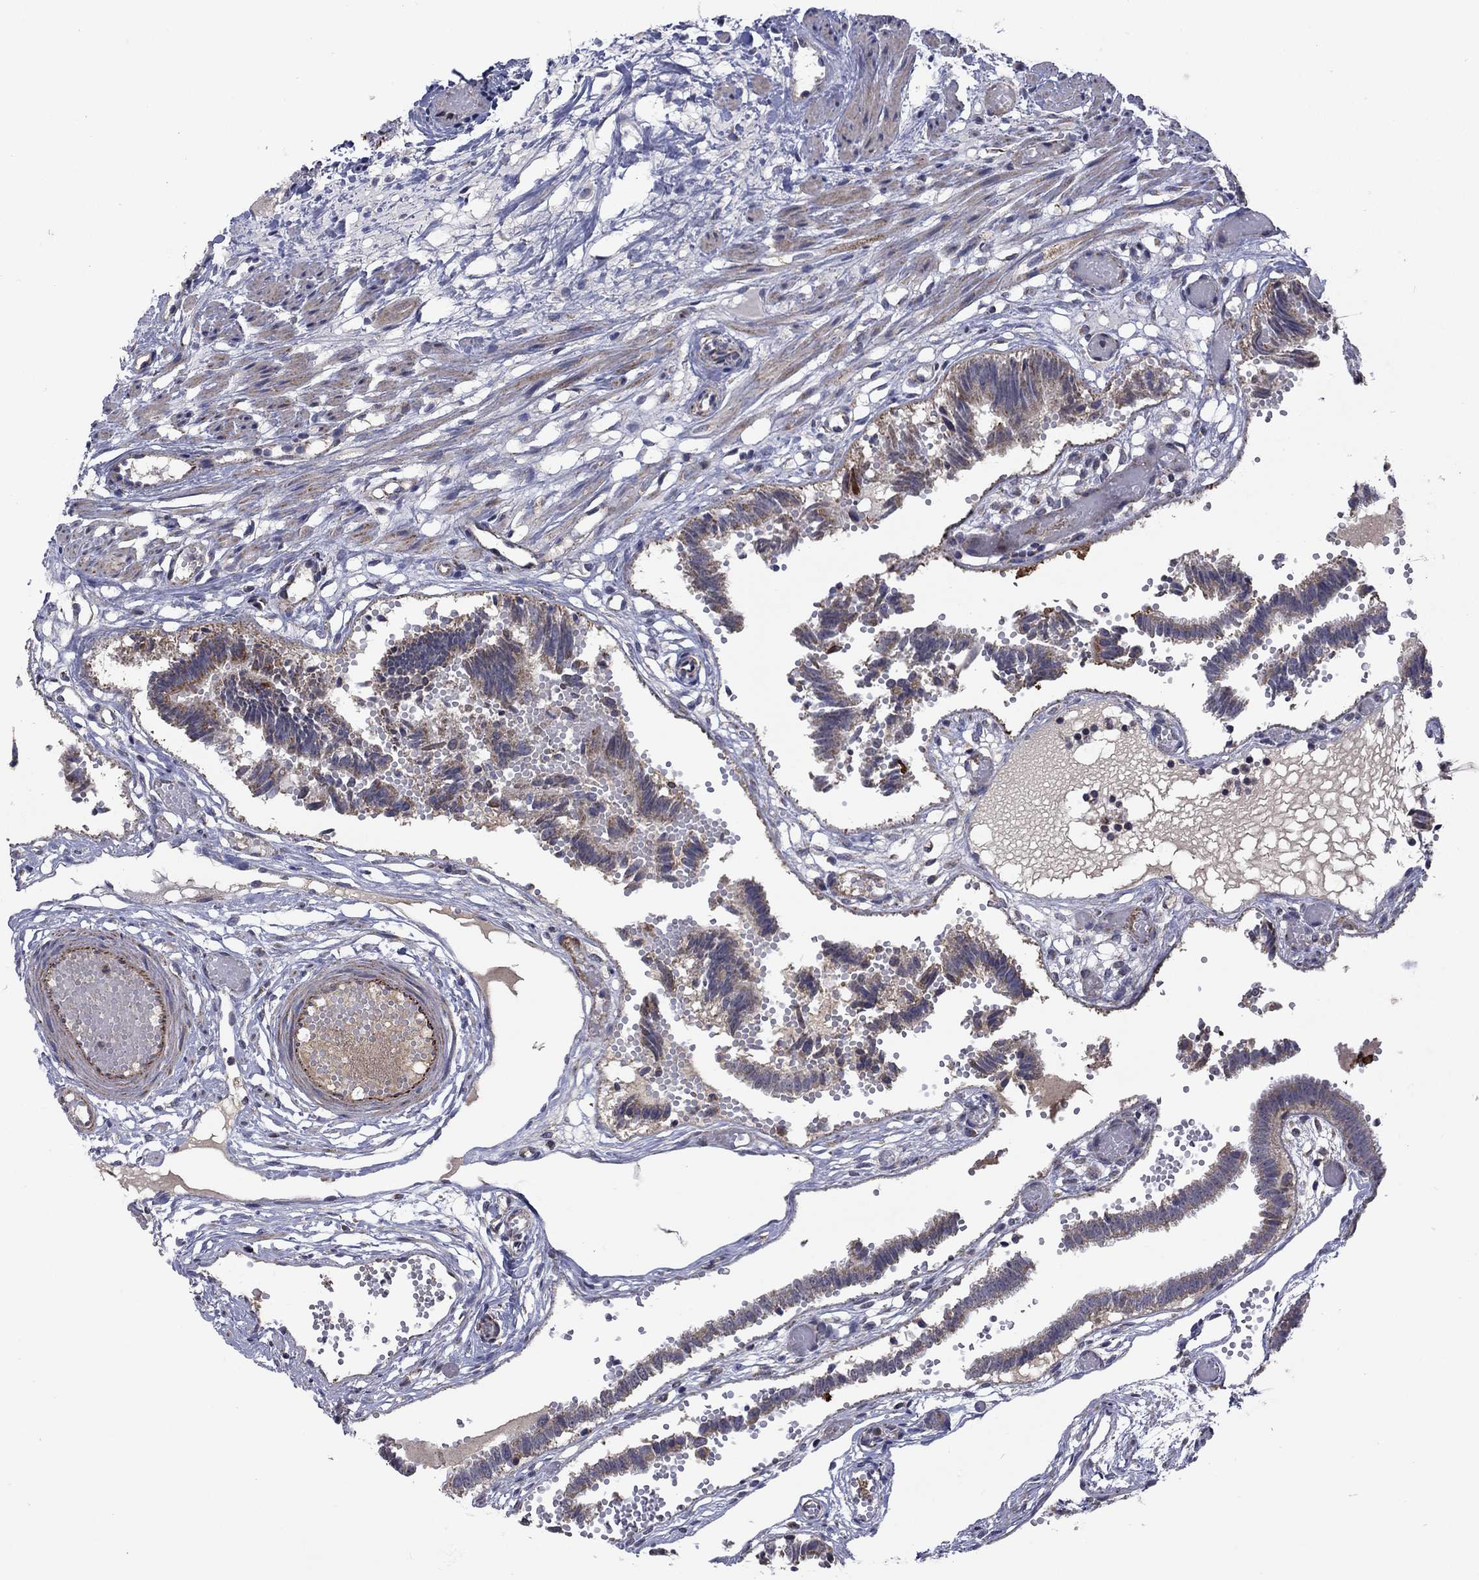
{"staining": {"intensity": "weak", "quantity": "<25%", "location": "cytoplasmic/membranous"}, "tissue": "fallopian tube", "cell_type": "Glandular cells", "image_type": "normal", "snomed": [{"axis": "morphology", "description": "Normal tissue, NOS"}, {"axis": "topography", "description": "Fallopian tube"}], "caption": "High magnification brightfield microscopy of benign fallopian tube stained with DAB (3,3'-diaminobenzidine) (brown) and counterstained with hematoxylin (blue): glandular cells show no significant positivity.", "gene": "DOP1B", "patient": {"sex": "female", "age": 37}}